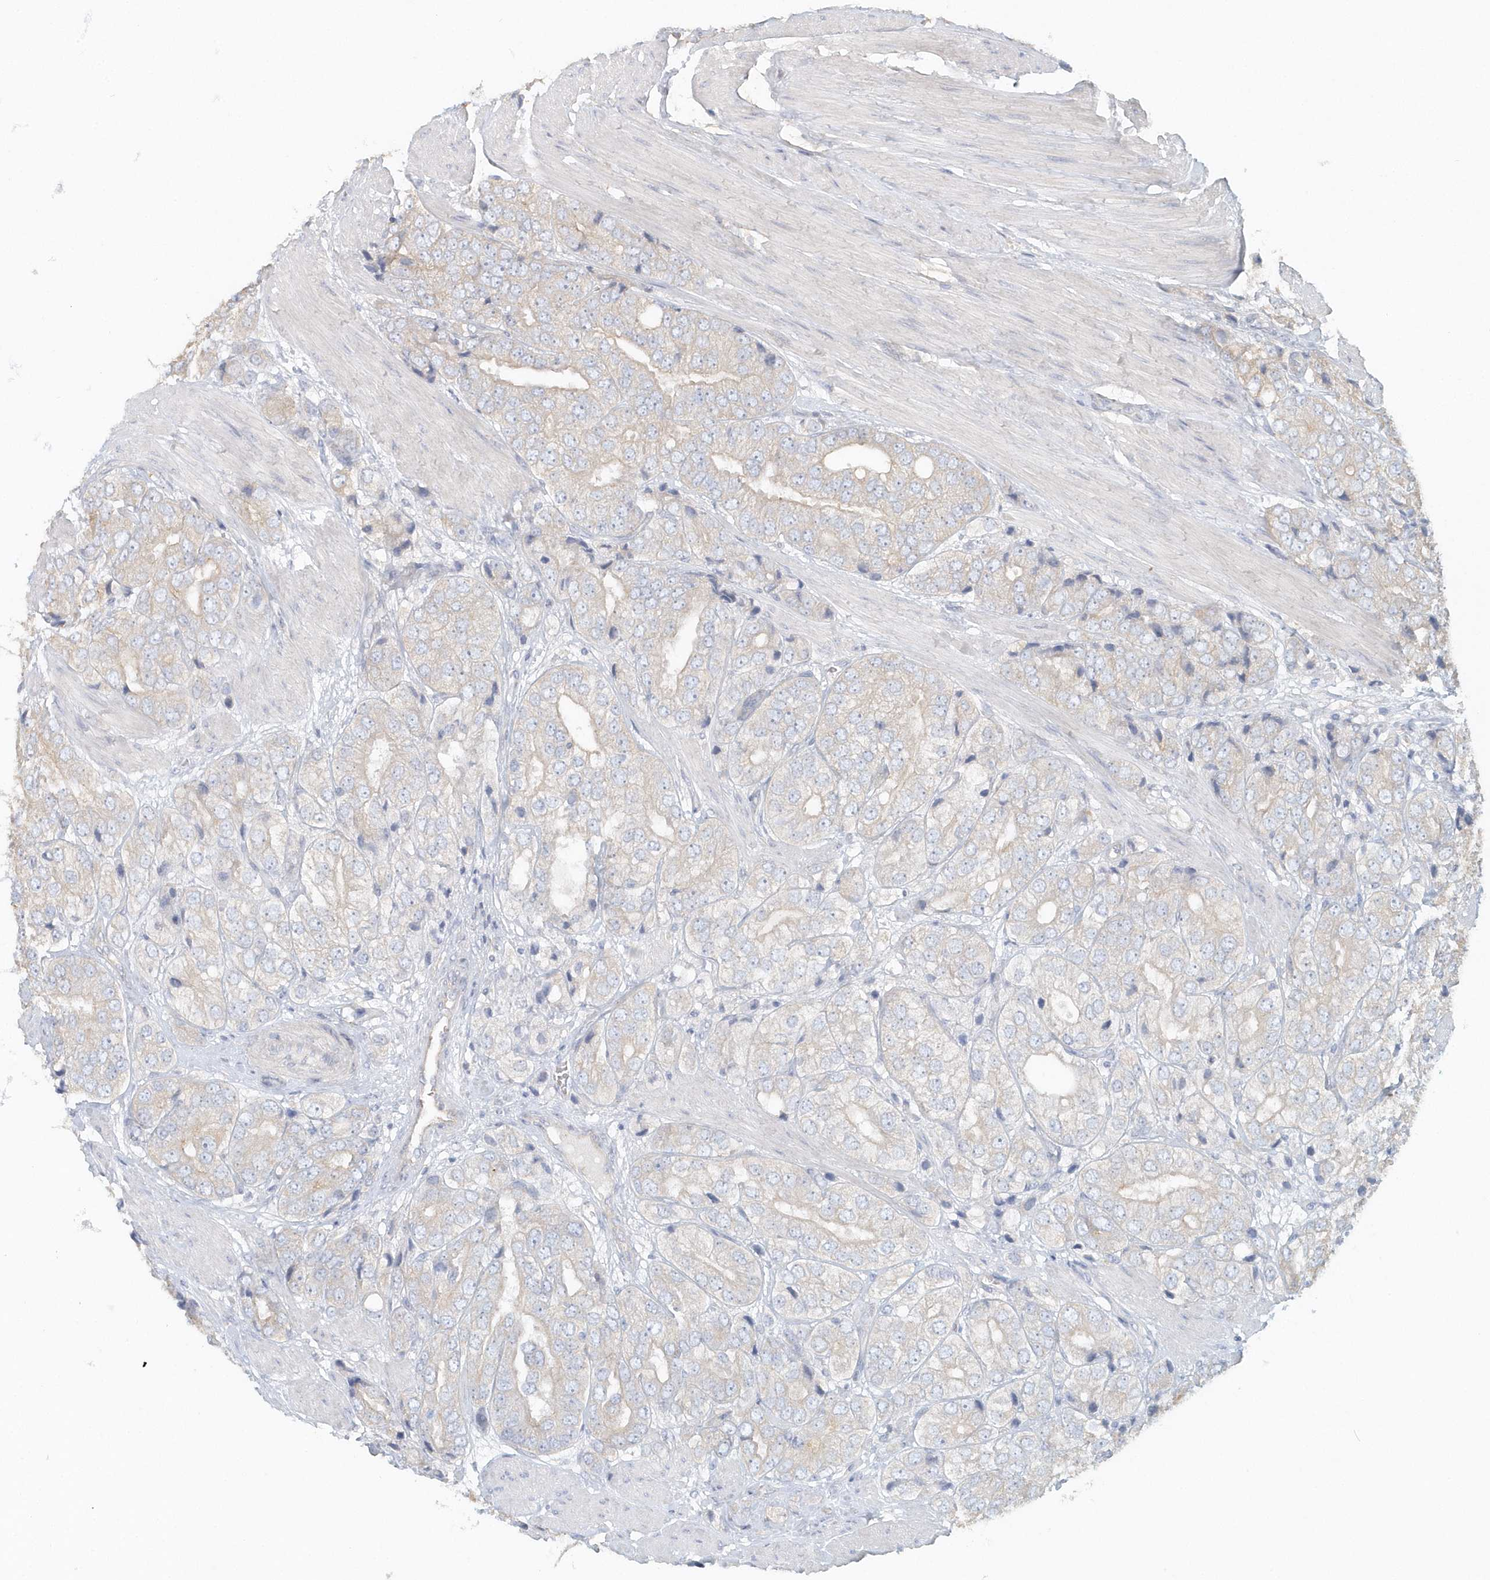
{"staining": {"intensity": "negative", "quantity": "none", "location": "none"}, "tissue": "prostate cancer", "cell_type": "Tumor cells", "image_type": "cancer", "snomed": [{"axis": "morphology", "description": "Adenocarcinoma, High grade"}, {"axis": "topography", "description": "Prostate"}], "caption": "Immunohistochemistry (IHC) histopathology image of prostate adenocarcinoma (high-grade) stained for a protein (brown), which exhibits no staining in tumor cells.", "gene": "MMRN1", "patient": {"sex": "male", "age": 50}}